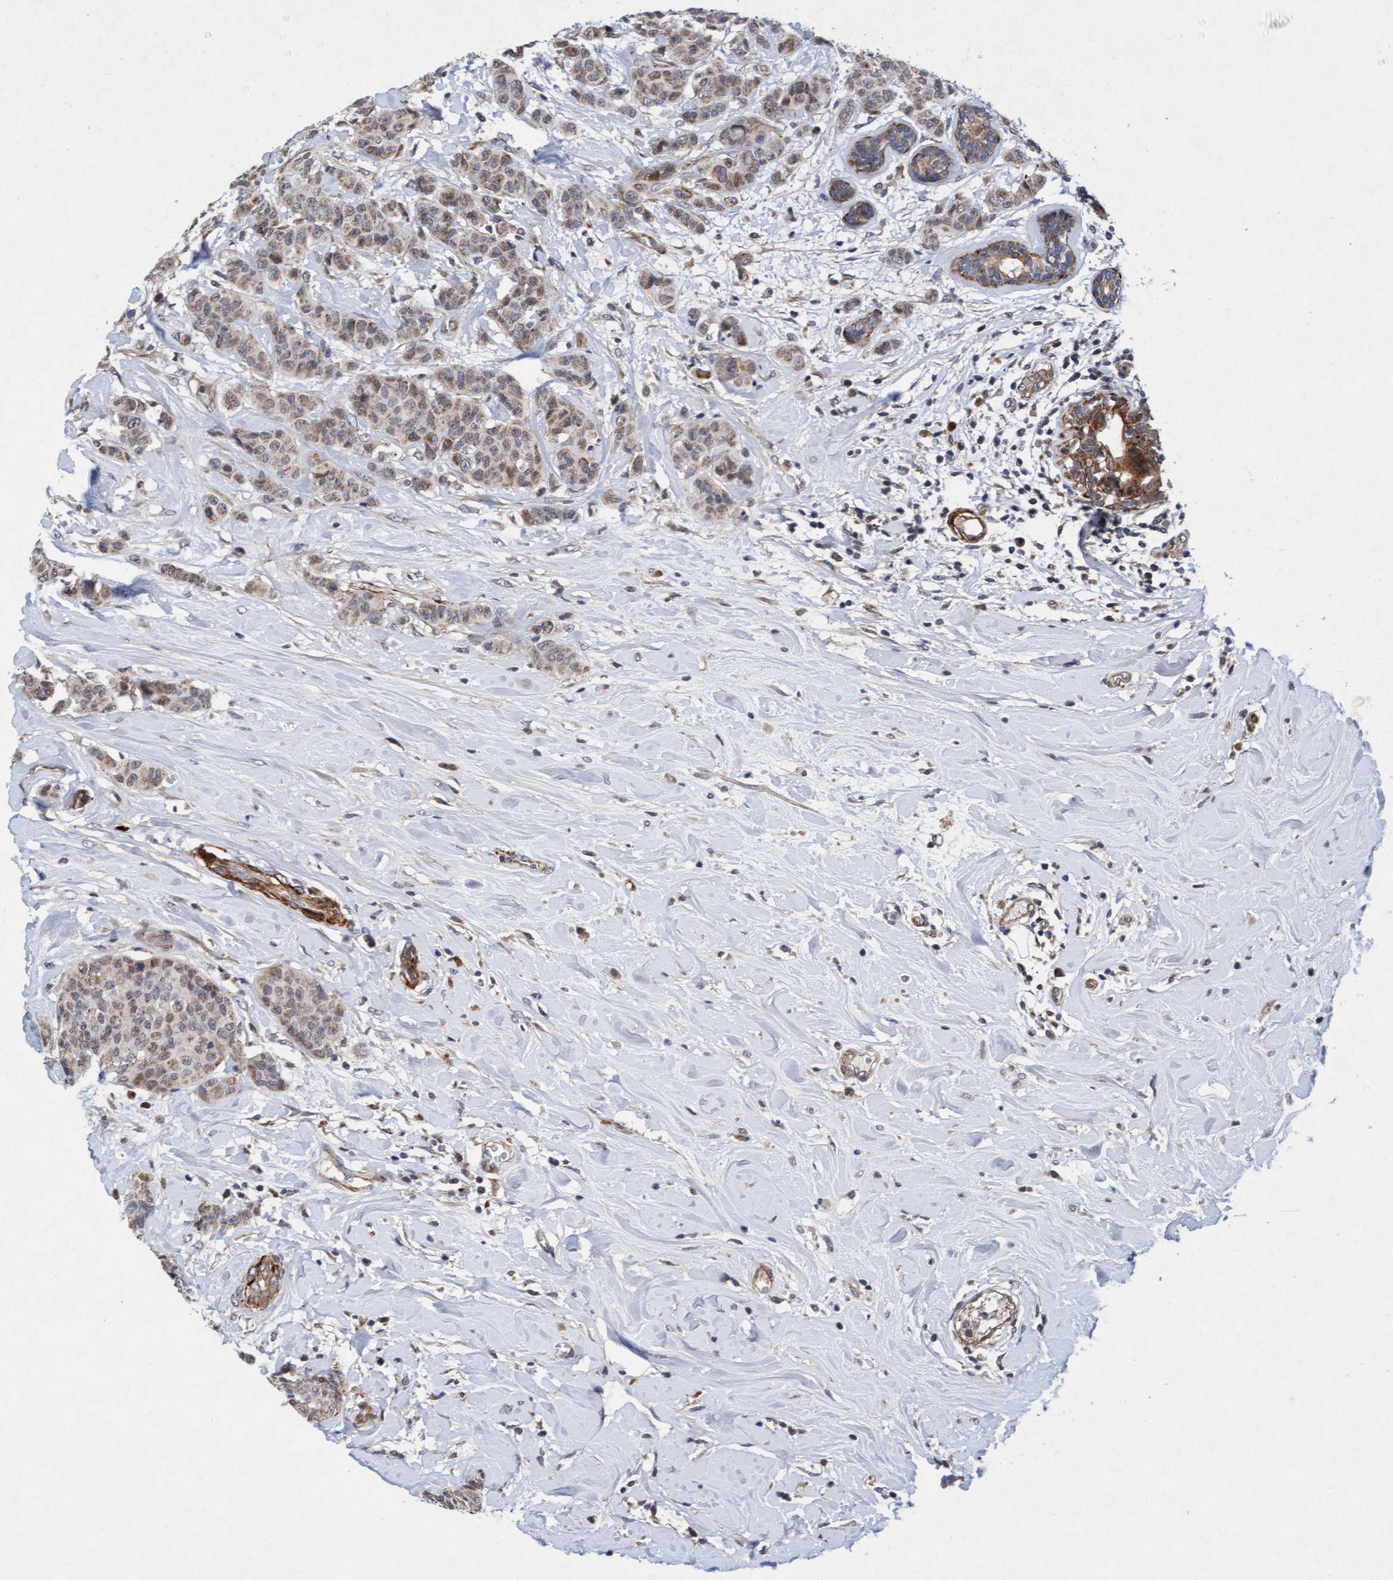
{"staining": {"intensity": "weak", "quantity": ">75%", "location": "cytoplasmic/membranous"}, "tissue": "breast cancer", "cell_type": "Tumor cells", "image_type": "cancer", "snomed": [{"axis": "morphology", "description": "Normal tissue, NOS"}, {"axis": "morphology", "description": "Duct carcinoma"}, {"axis": "topography", "description": "Breast"}], "caption": "High-magnification brightfield microscopy of breast cancer (infiltrating ductal carcinoma) stained with DAB (3,3'-diaminobenzidine) (brown) and counterstained with hematoxylin (blue). tumor cells exhibit weak cytoplasmic/membranous expression is appreciated in approximately>75% of cells. (brown staining indicates protein expression, while blue staining denotes nuclei).", "gene": "TMEM70", "patient": {"sex": "female", "age": 40}}